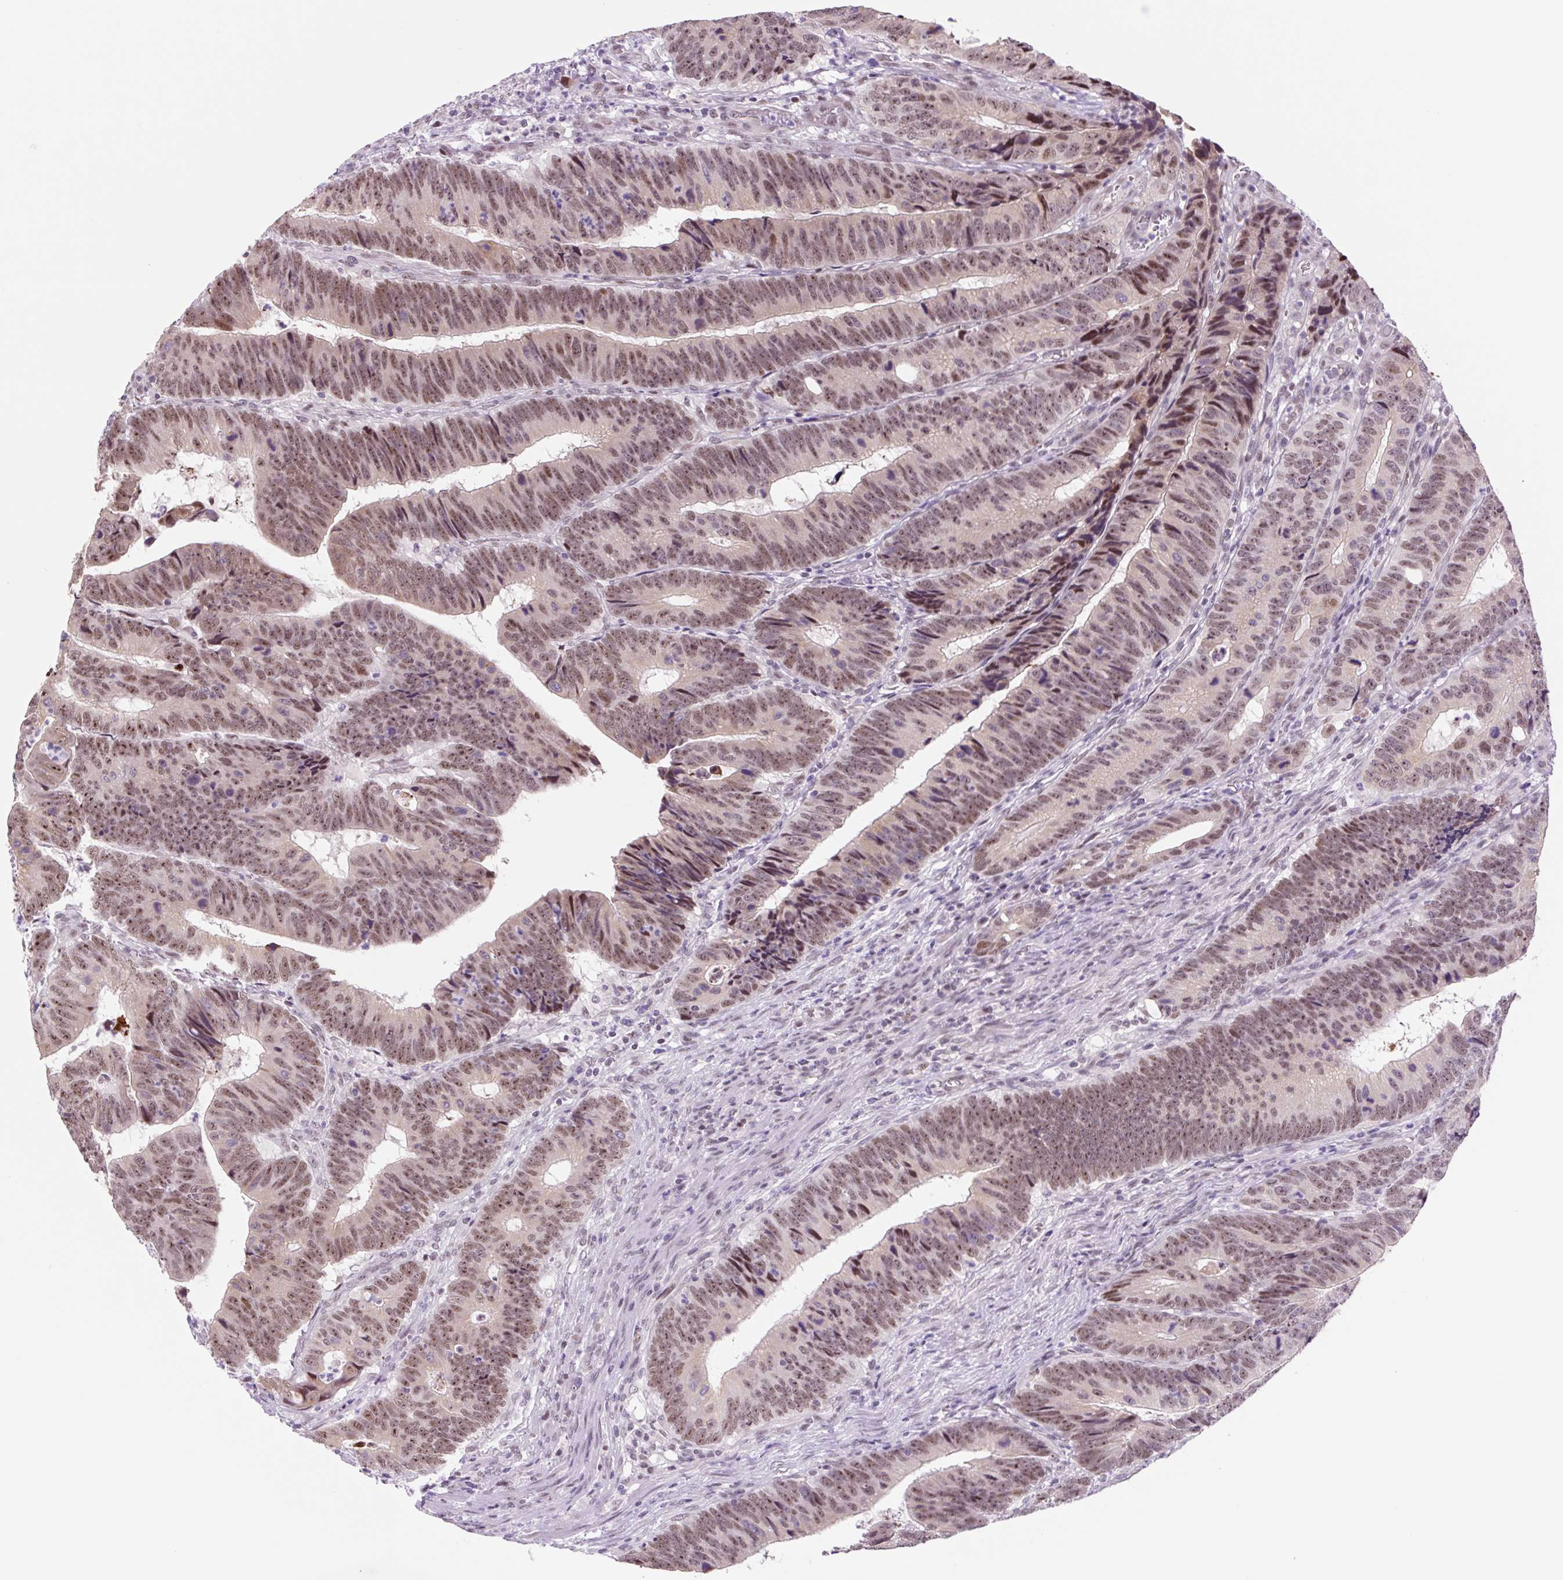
{"staining": {"intensity": "moderate", "quantity": ">75%", "location": "nuclear"}, "tissue": "colorectal cancer", "cell_type": "Tumor cells", "image_type": "cancer", "snomed": [{"axis": "morphology", "description": "Adenocarcinoma, NOS"}, {"axis": "topography", "description": "Colon"}], "caption": "Approximately >75% of tumor cells in colorectal cancer display moderate nuclear protein staining as visualized by brown immunohistochemical staining.", "gene": "TAF1A", "patient": {"sex": "male", "age": 62}}